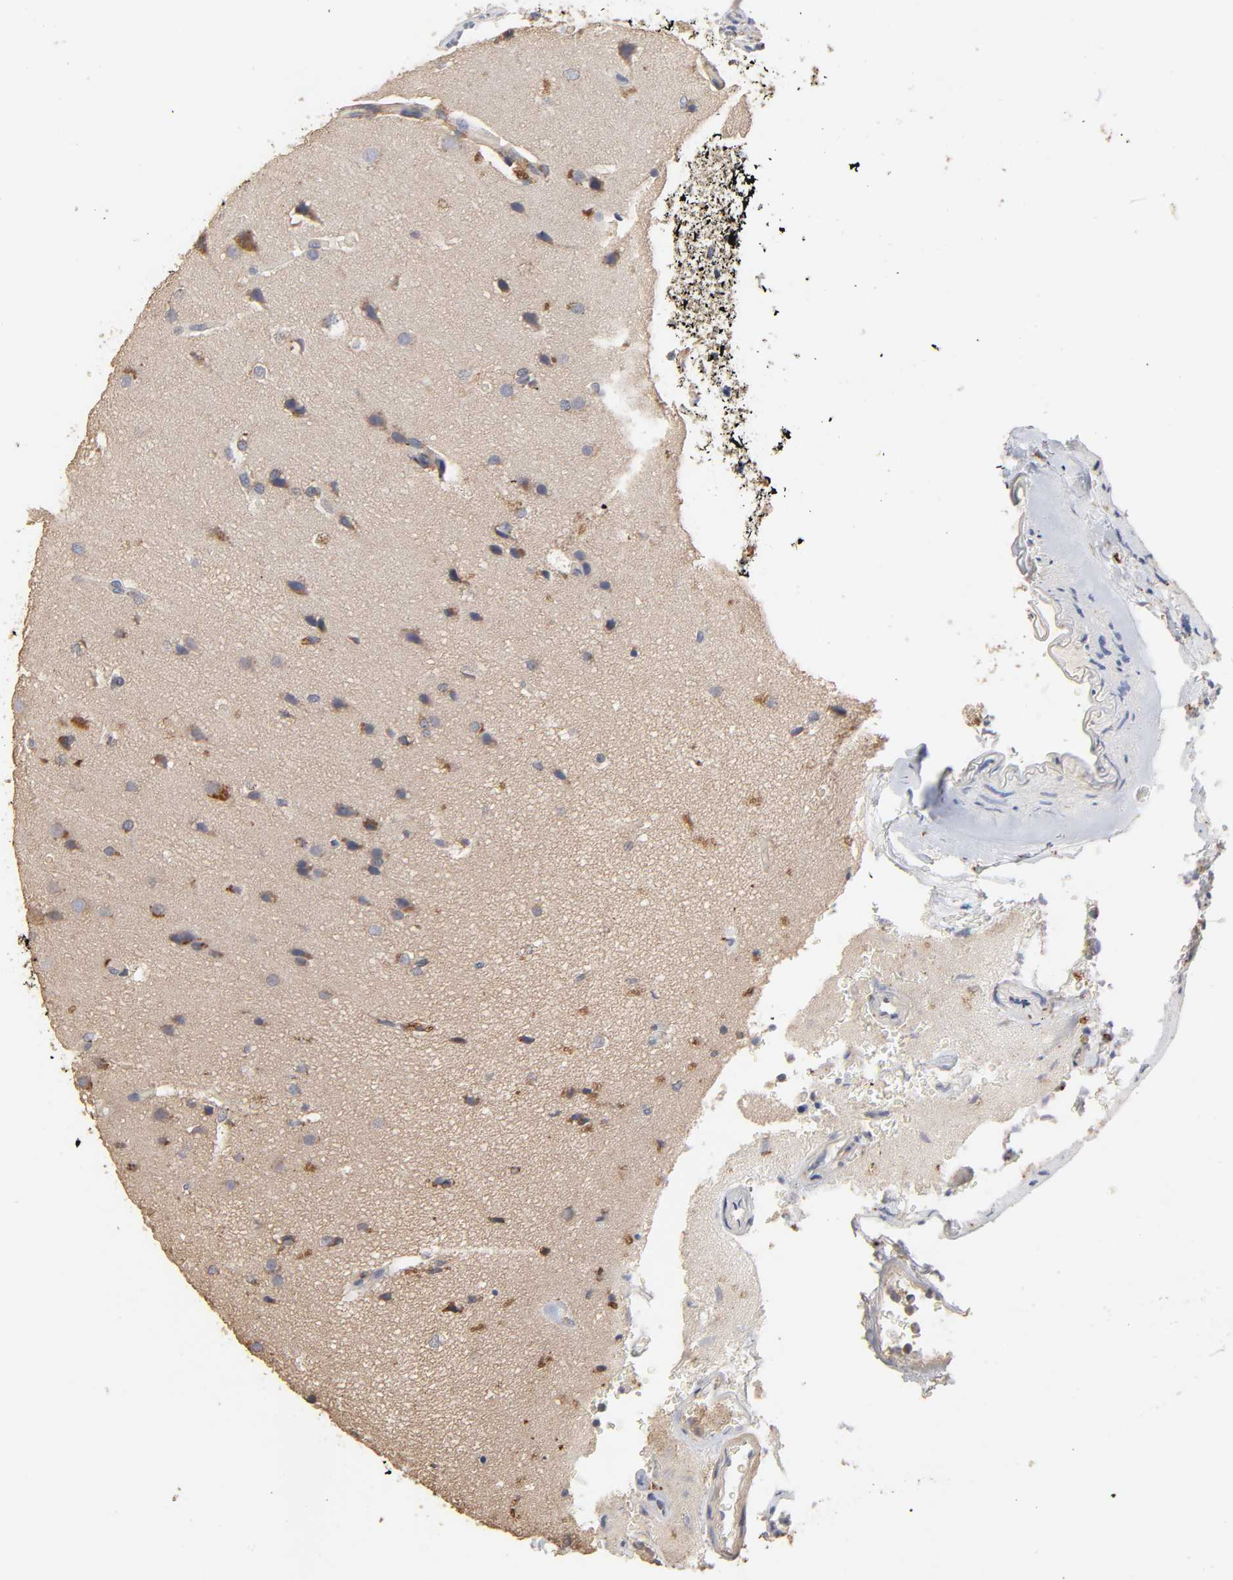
{"staining": {"intensity": "moderate", "quantity": "25%-75%", "location": "cytoplasmic/membranous"}, "tissue": "glioma", "cell_type": "Tumor cells", "image_type": "cancer", "snomed": [{"axis": "morphology", "description": "Glioma, malignant, Low grade"}, {"axis": "topography", "description": "Cerebral cortex"}], "caption": "Malignant glioma (low-grade) stained with a protein marker displays moderate staining in tumor cells.", "gene": "EIF4G2", "patient": {"sex": "female", "age": 47}}